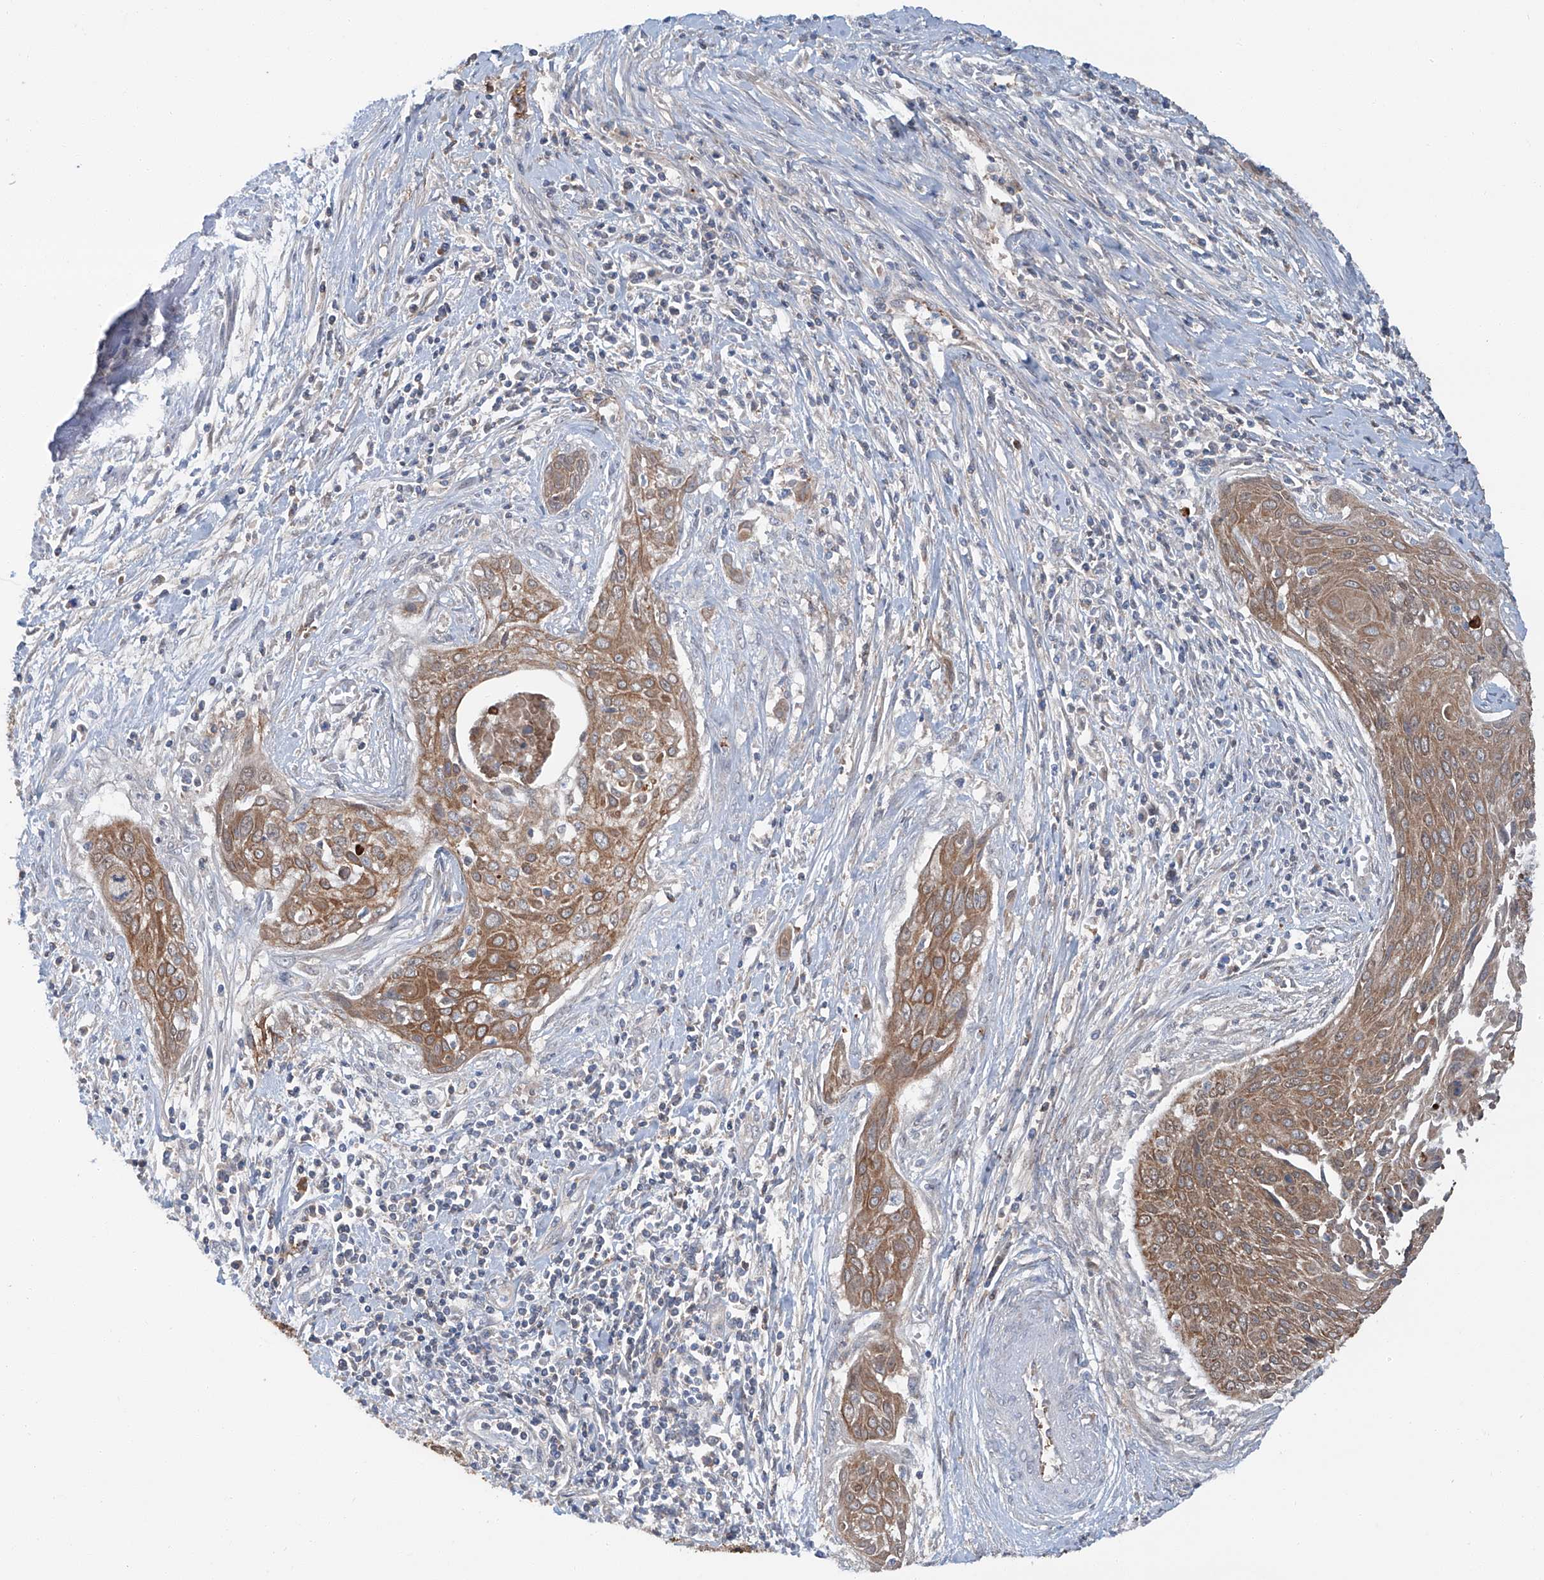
{"staining": {"intensity": "moderate", "quantity": ">75%", "location": "cytoplasmic/membranous"}, "tissue": "cervical cancer", "cell_type": "Tumor cells", "image_type": "cancer", "snomed": [{"axis": "morphology", "description": "Squamous cell carcinoma, NOS"}, {"axis": "topography", "description": "Cervix"}], "caption": "Human squamous cell carcinoma (cervical) stained with a protein marker exhibits moderate staining in tumor cells.", "gene": "SIX4", "patient": {"sex": "female", "age": 55}}